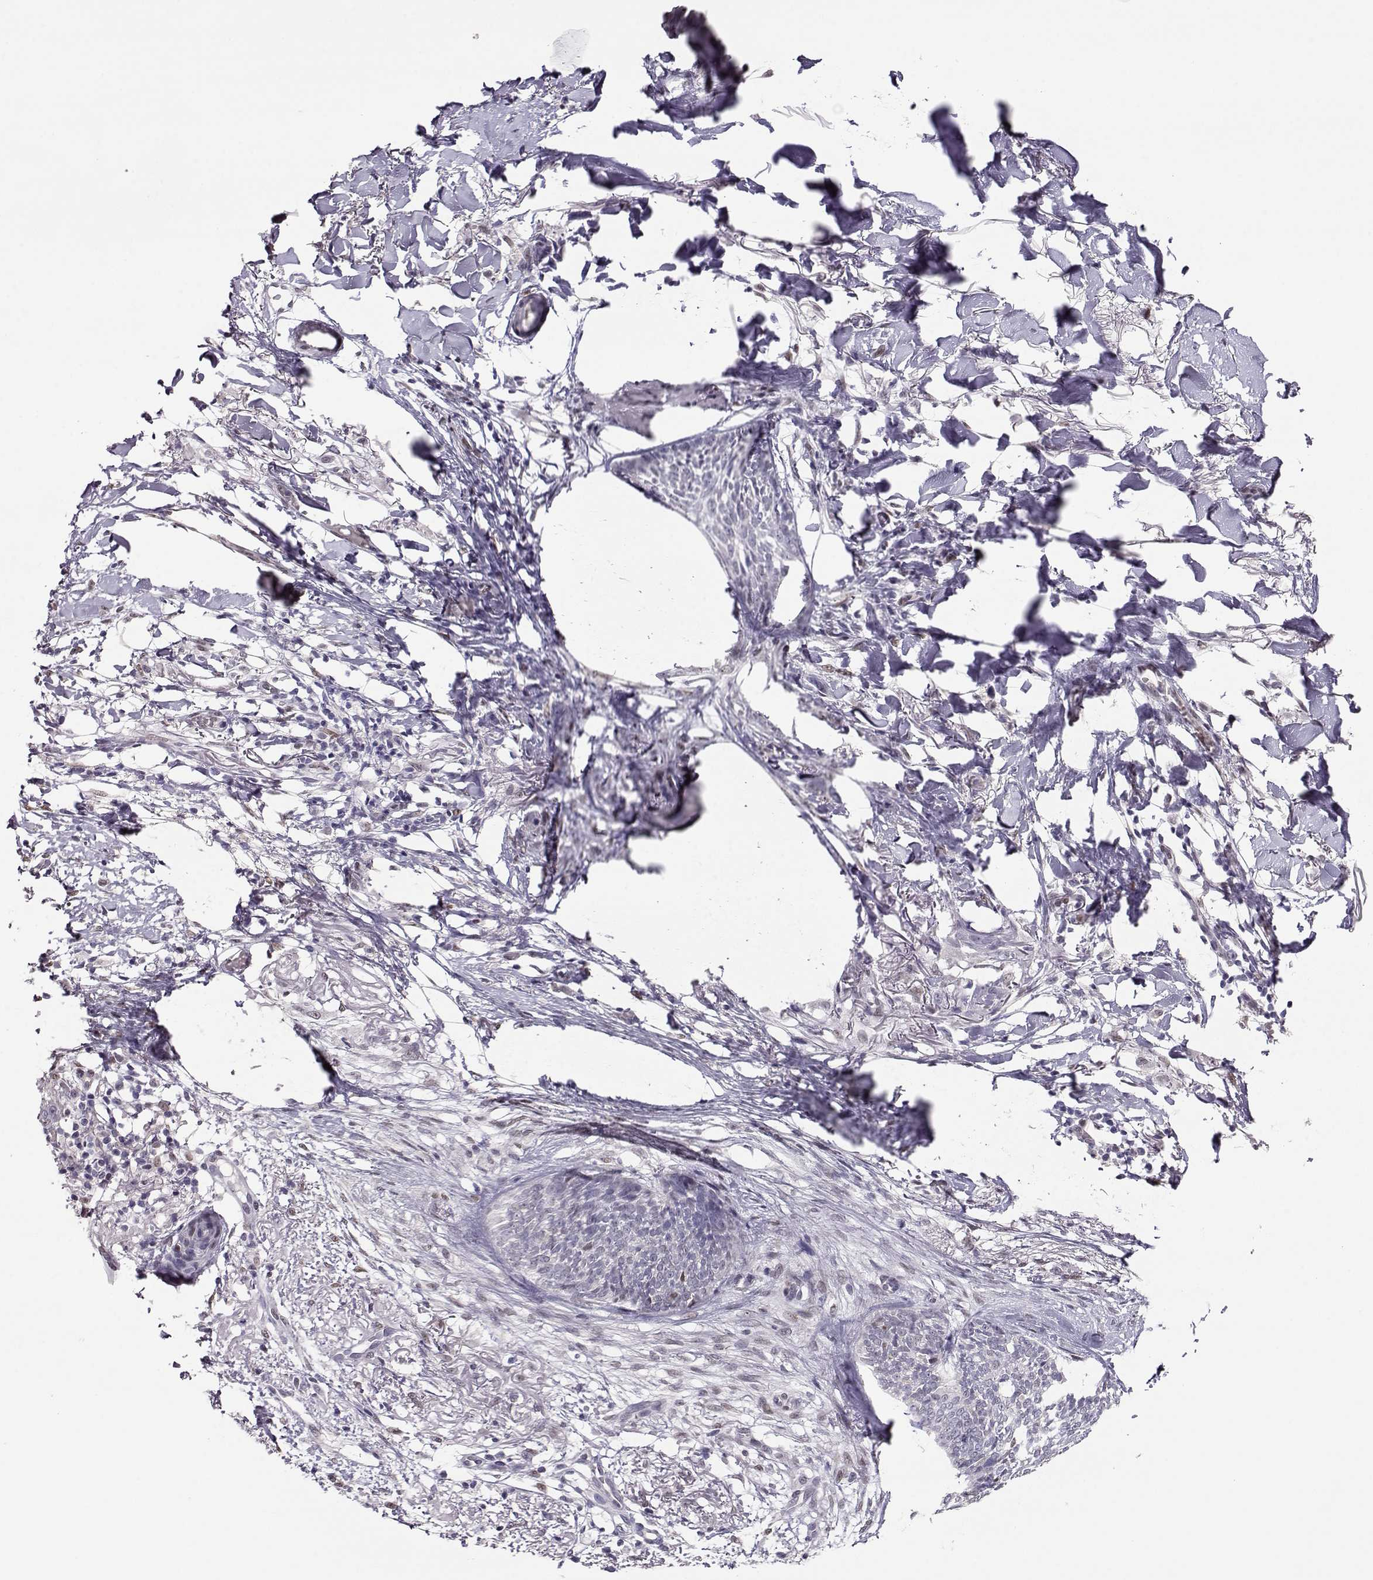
{"staining": {"intensity": "negative", "quantity": "none", "location": "none"}, "tissue": "skin cancer", "cell_type": "Tumor cells", "image_type": "cancer", "snomed": [{"axis": "morphology", "description": "Normal tissue, NOS"}, {"axis": "morphology", "description": "Basal cell carcinoma"}, {"axis": "topography", "description": "Skin"}], "caption": "This is an immunohistochemistry photomicrograph of human basal cell carcinoma (skin). There is no expression in tumor cells.", "gene": "POLI", "patient": {"sex": "male", "age": 84}}